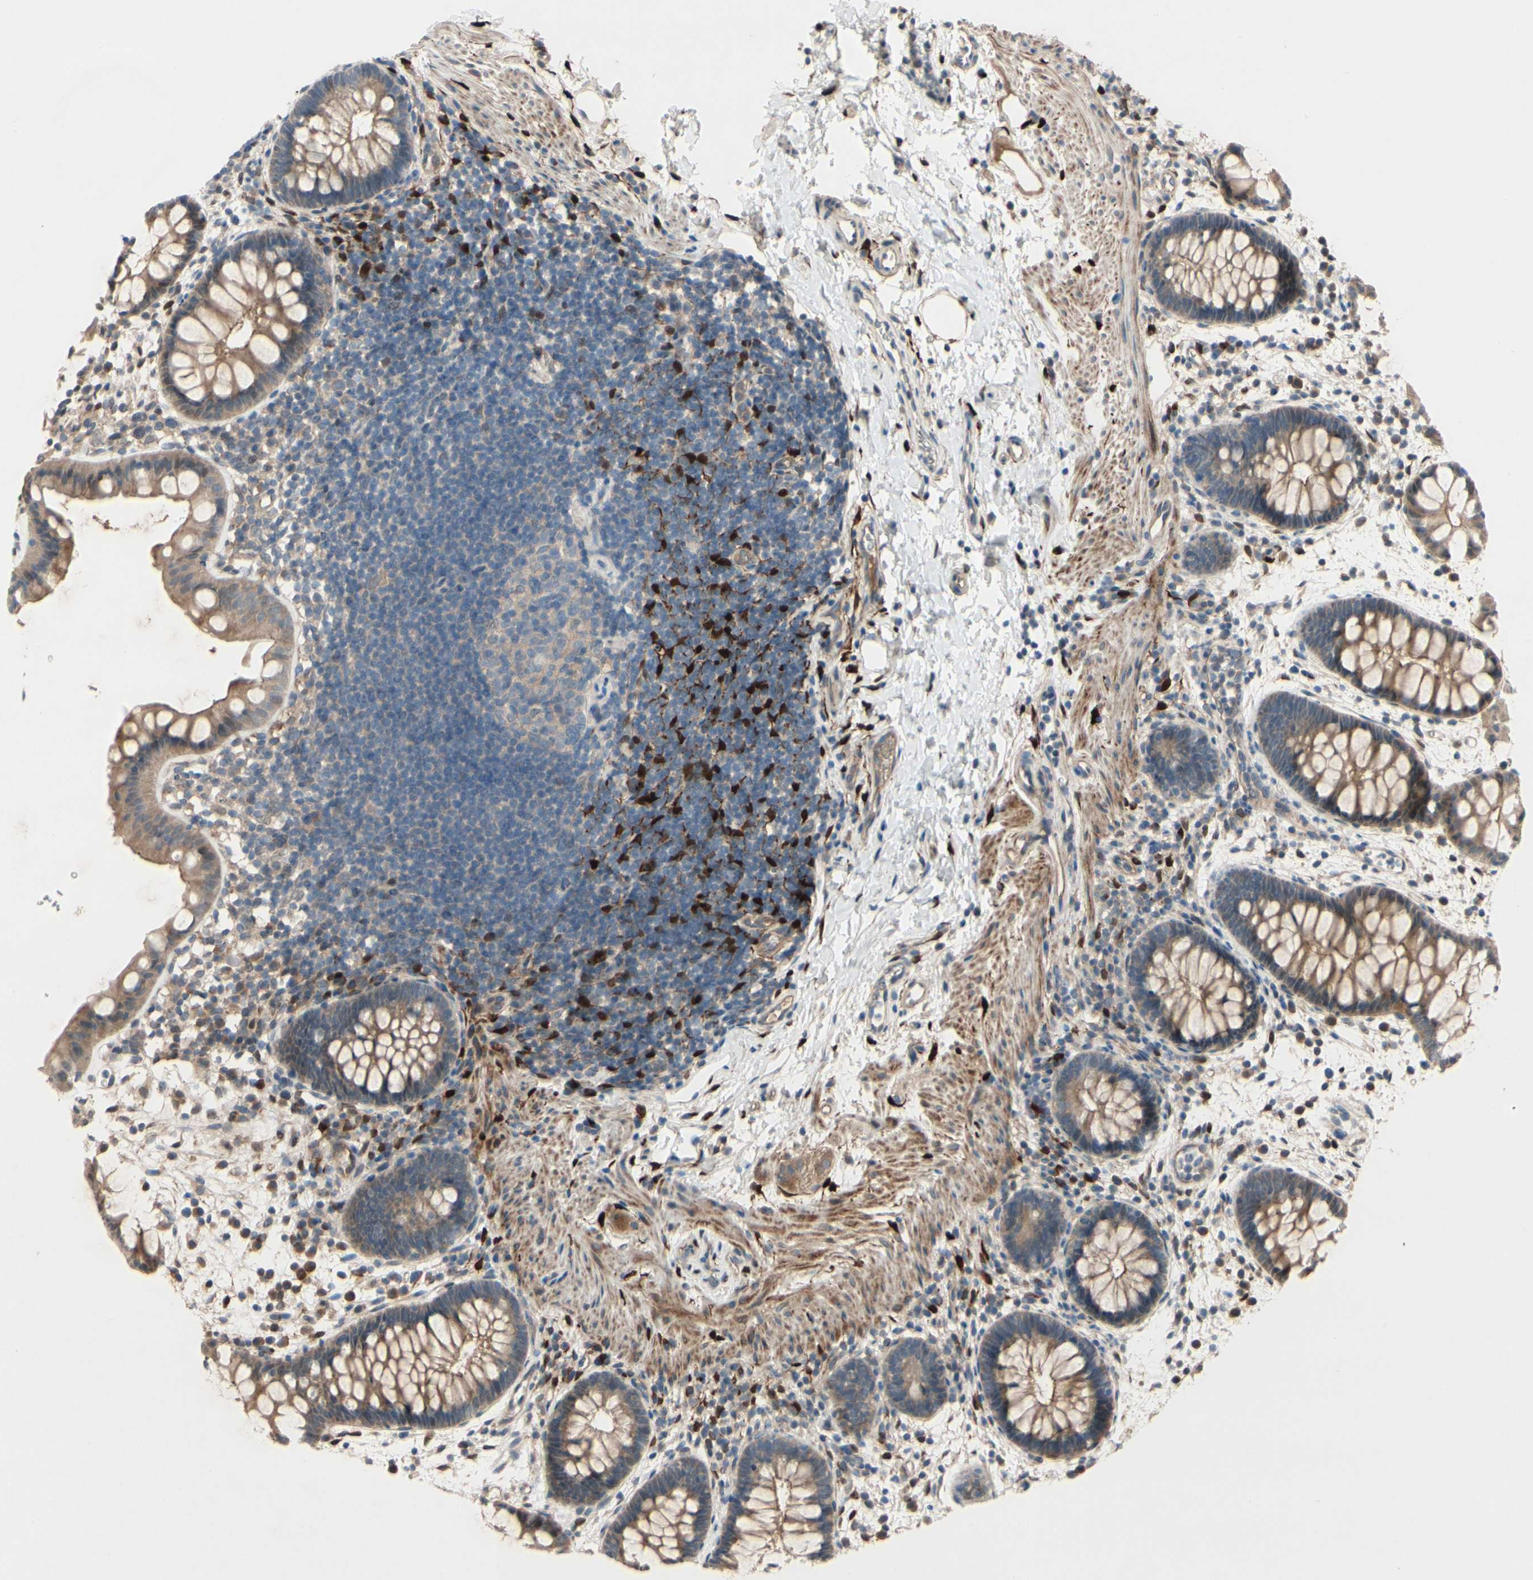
{"staining": {"intensity": "weak", "quantity": ">75%", "location": "cytoplasmic/membranous"}, "tissue": "rectum", "cell_type": "Glandular cells", "image_type": "normal", "snomed": [{"axis": "morphology", "description": "Normal tissue, NOS"}, {"axis": "topography", "description": "Rectum"}], "caption": "Rectum stained with immunohistochemistry (IHC) demonstrates weak cytoplasmic/membranous positivity in approximately >75% of glandular cells.", "gene": "ICAM5", "patient": {"sex": "female", "age": 24}}